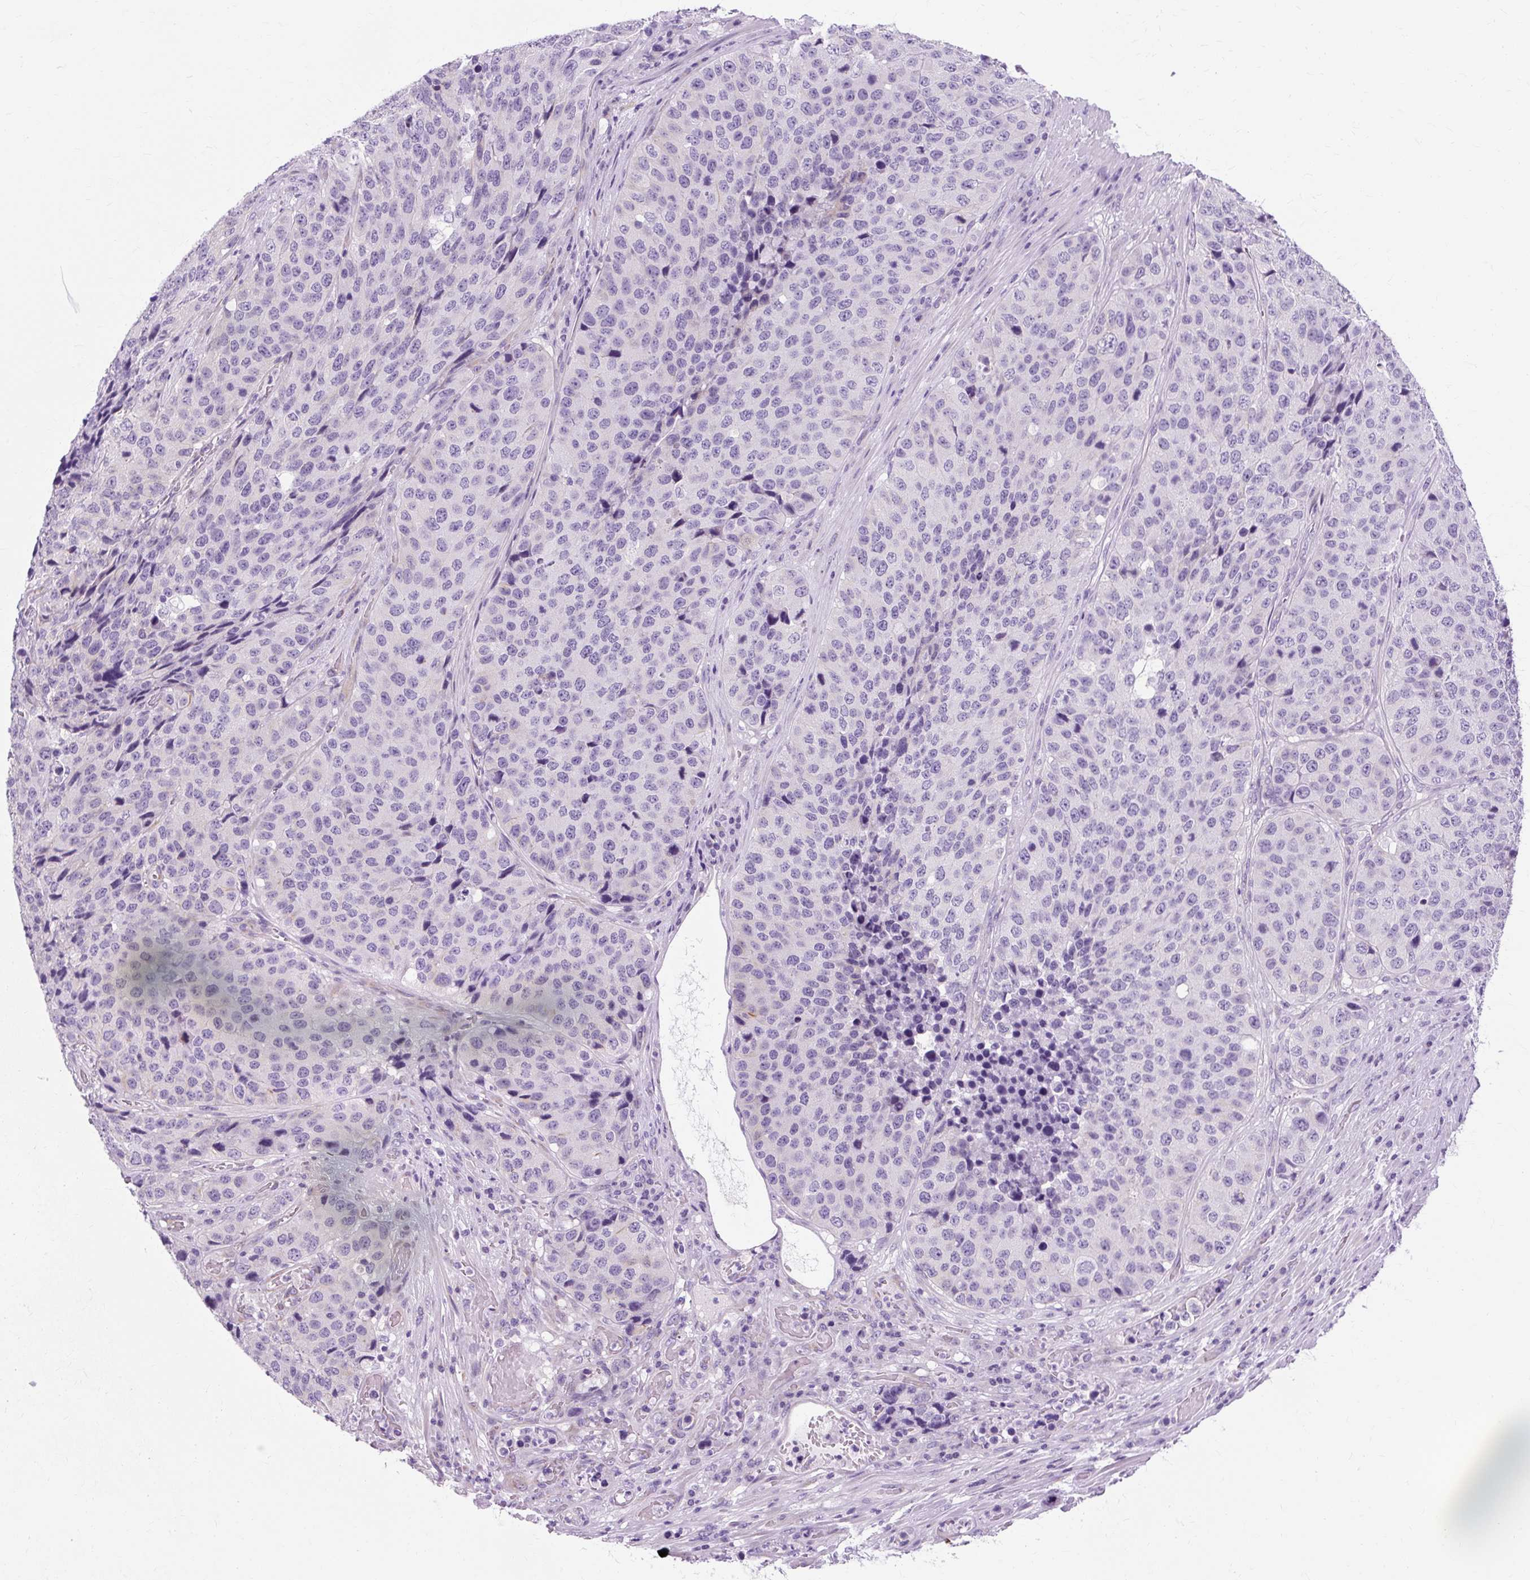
{"staining": {"intensity": "negative", "quantity": "none", "location": "none"}, "tissue": "stomach cancer", "cell_type": "Tumor cells", "image_type": "cancer", "snomed": [{"axis": "morphology", "description": "Adenocarcinoma, NOS"}, {"axis": "topography", "description": "Stomach"}], "caption": "Immunohistochemistry (IHC) of human stomach adenocarcinoma demonstrates no positivity in tumor cells.", "gene": "TMEM89", "patient": {"sex": "male", "age": 71}}